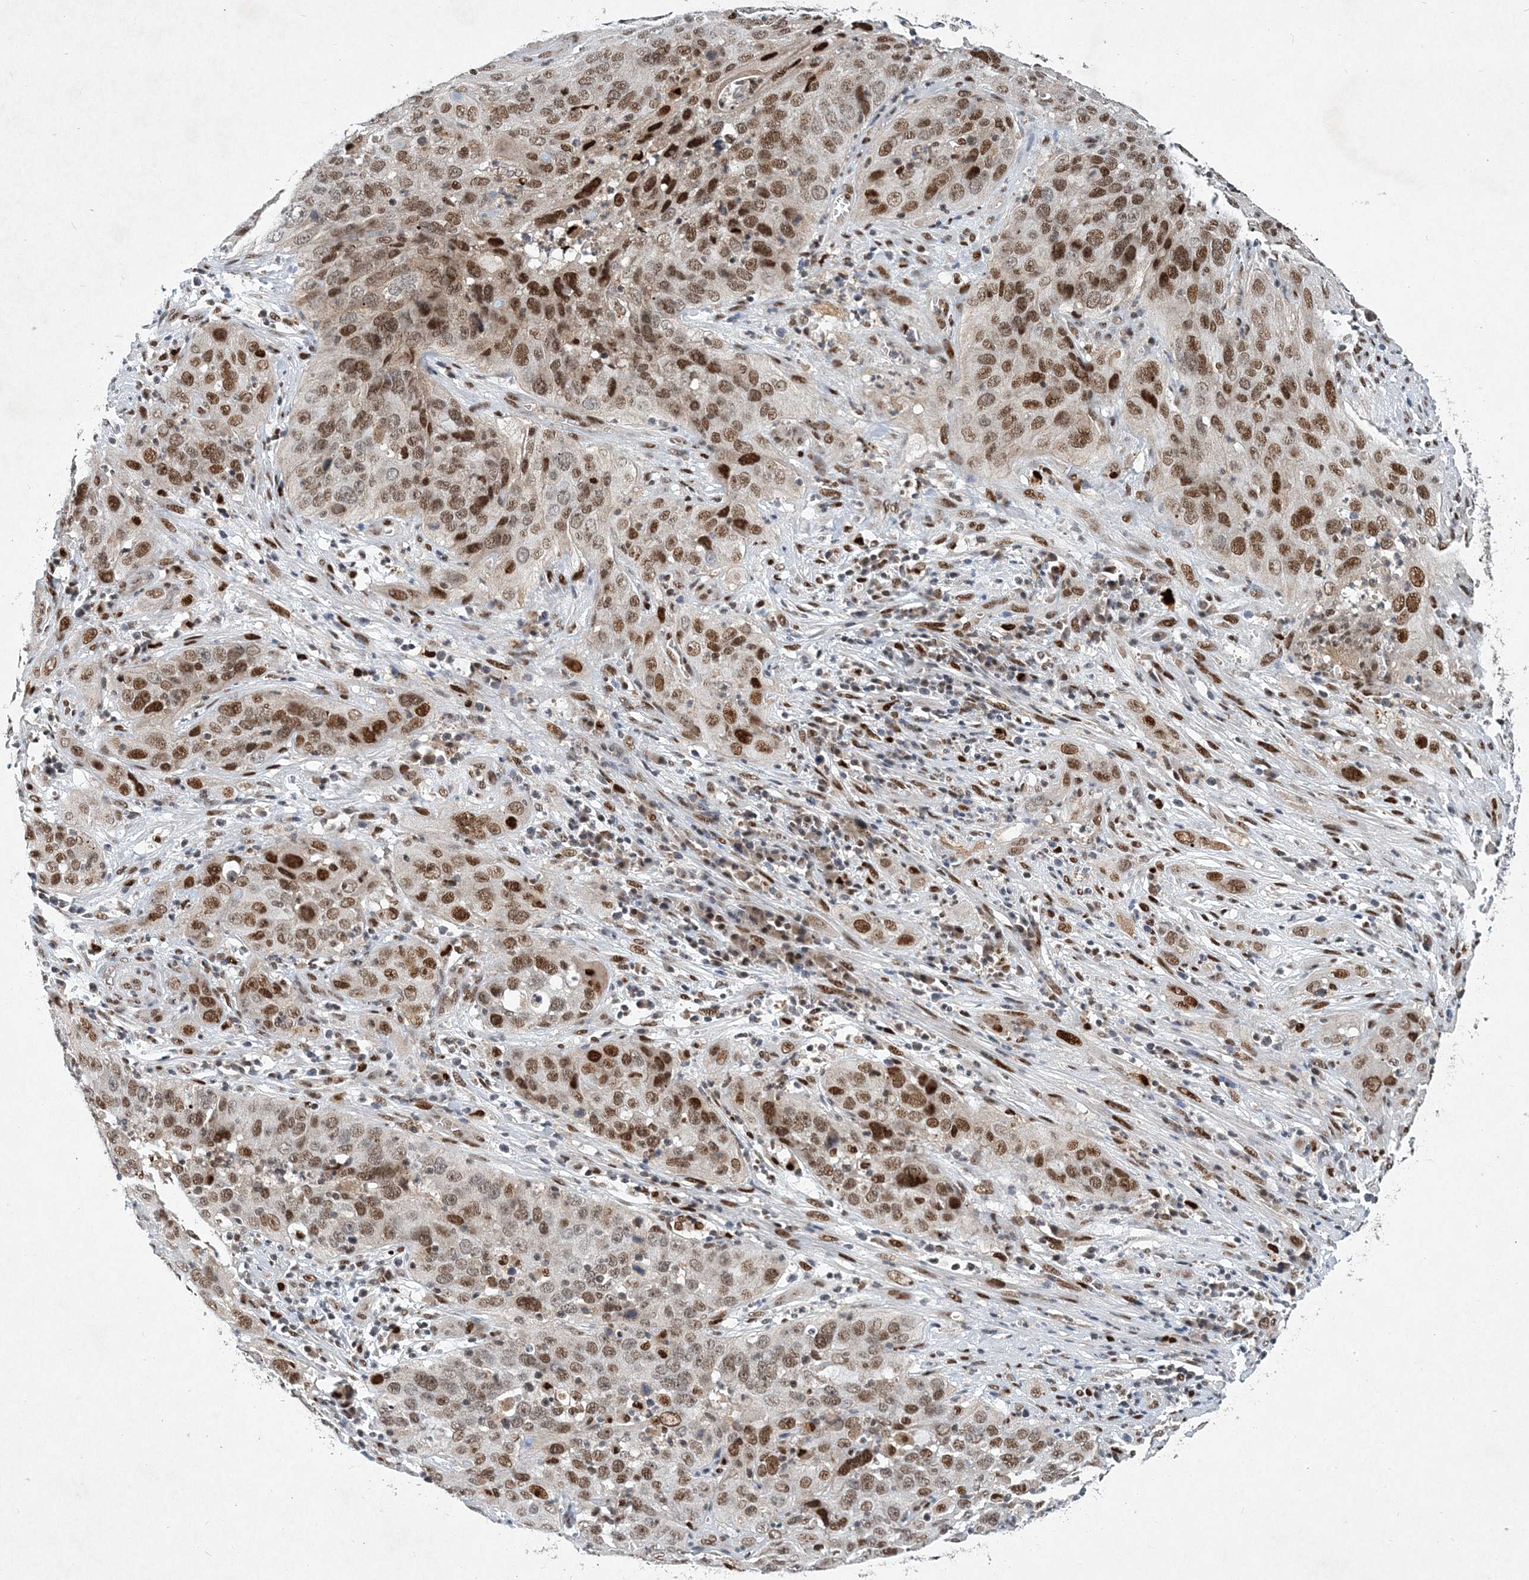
{"staining": {"intensity": "strong", "quantity": "25%-75%", "location": "nuclear"}, "tissue": "cervical cancer", "cell_type": "Tumor cells", "image_type": "cancer", "snomed": [{"axis": "morphology", "description": "Squamous cell carcinoma, NOS"}, {"axis": "topography", "description": "Cervix"}], "caption": "An image showing strong nuclear expression in about 25%-75% of tumor cells in cervical squamous cell carcinoma, as visualized by brown immunohistochemical staining.", "gene": "KPNA4", "patient": {"sex": "female", "age": 32}}